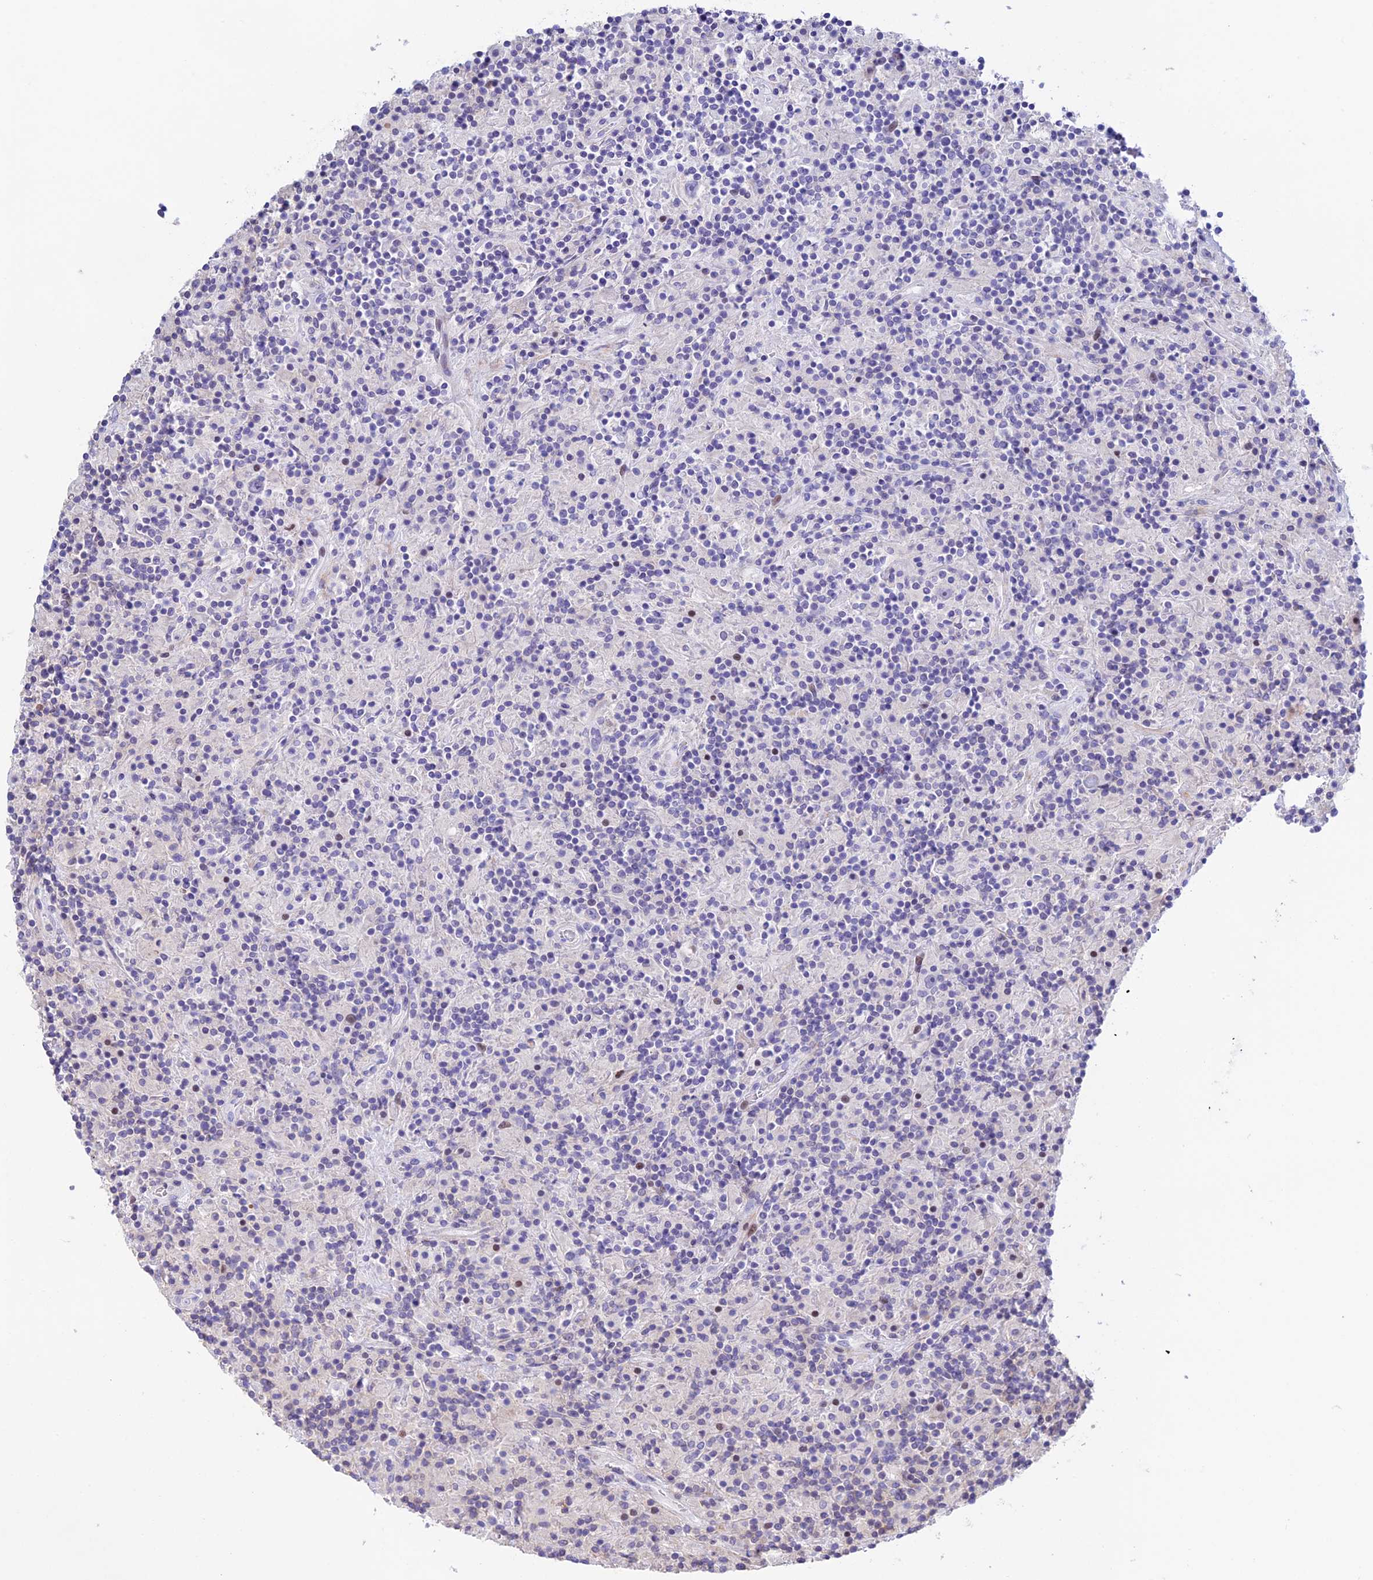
{"staining": {"intensity": "negative", "quantity": "none", "location": "none"}, "tissue": "lymphoma", "cell_type": "Tumor cells", "image_type": "cancer", "snomed": [{"axis": "morphology", "description": "Hodgkin's disease, NOS"}, {"axis": "topography", "description": "Lymph node"}], "caption": "DAB (3,3'-diaminobenzidine) immunohistochemical staining of human Hodgkin's disease demonstrates no significant staining in tumor cells.", "gene": "PRIM1", "patient": {"sex": "male", "age": 70}}